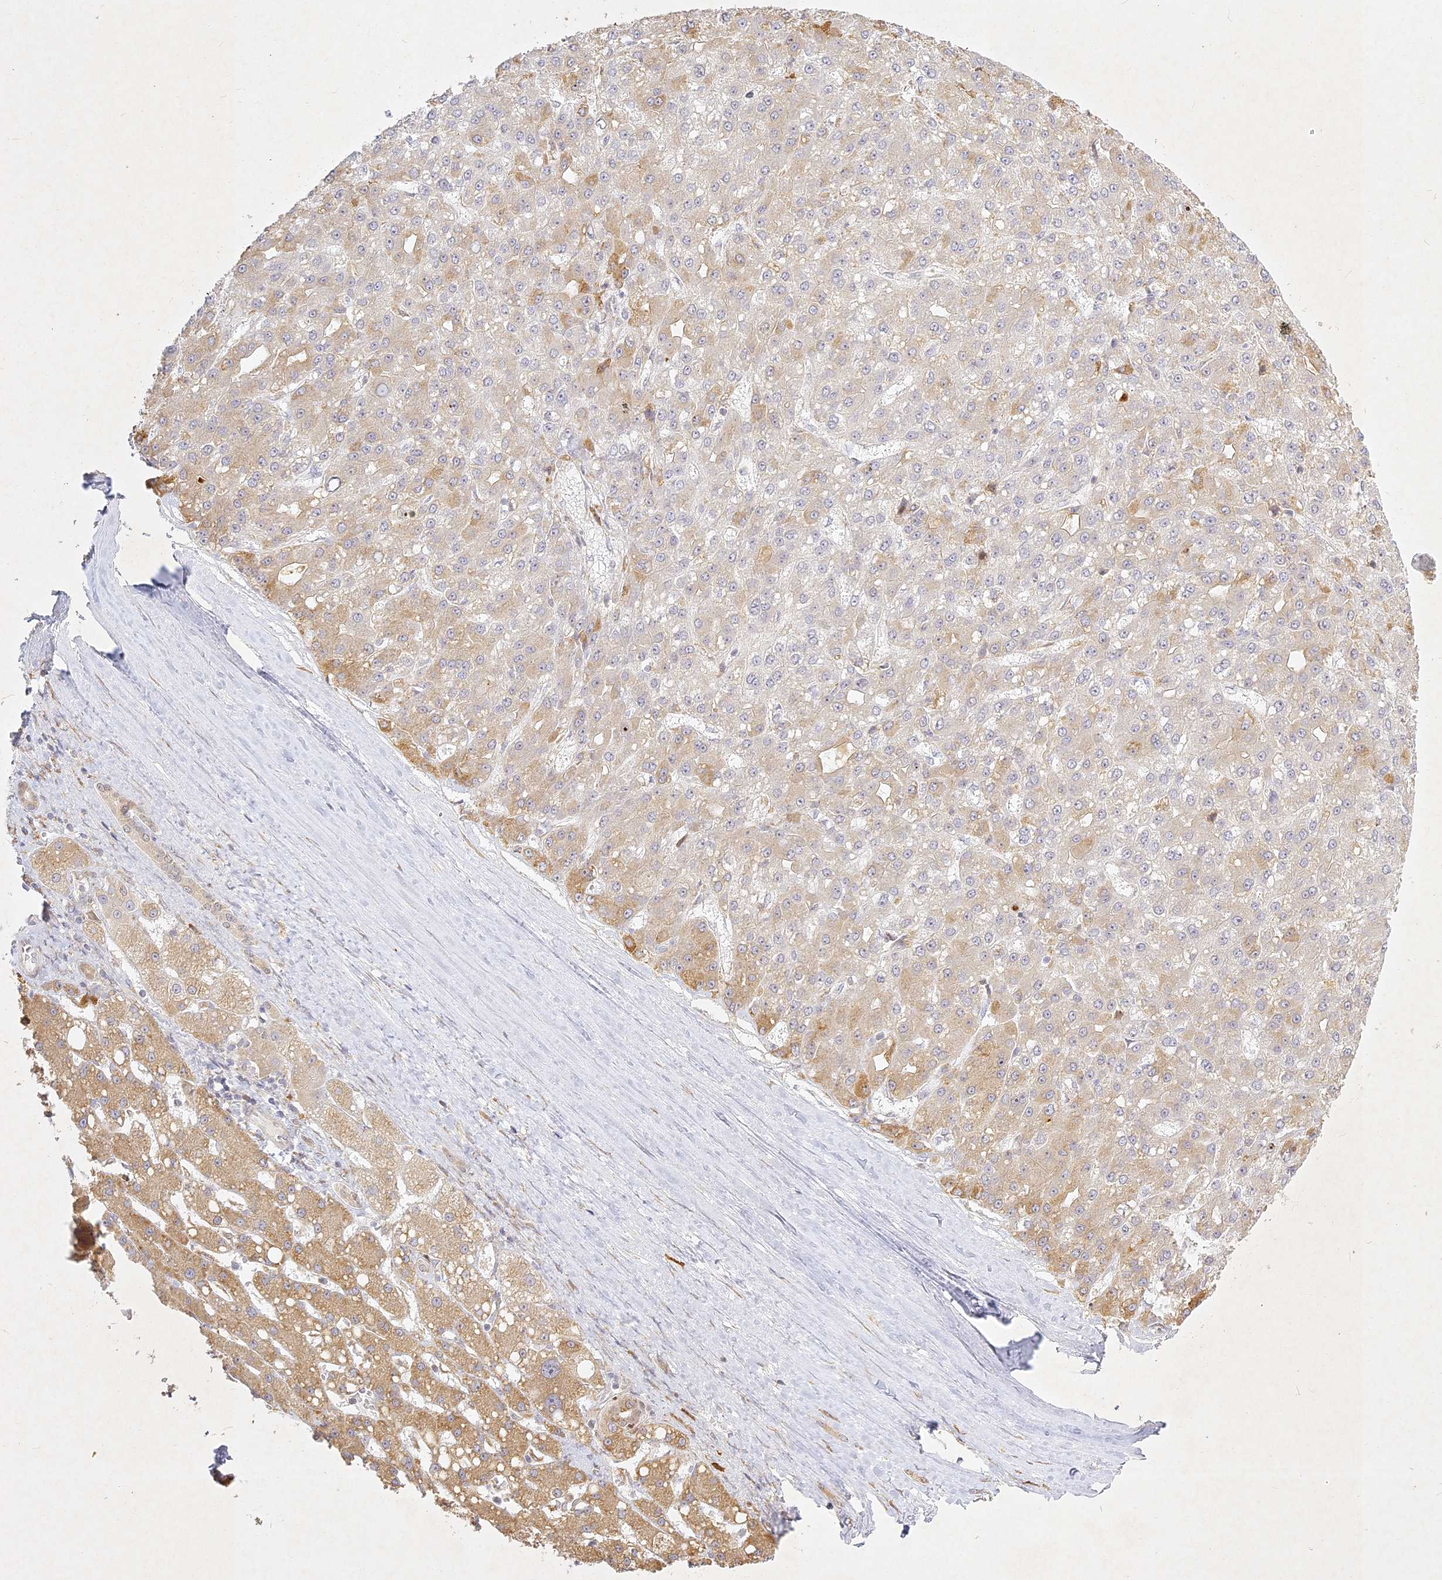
{"staining": {"intensity": "weak", "quantity": ">75%", "location": "cytoplasmic/membranous"}, "tissue": "liver cancer", "cell_type": "Tumor cells", "image_type": "cancer", "snomed": [{"axis": "morphology", "description": "Carcinoma, Hepatocellular, NOS"}, {"axis": "topography", "description": "Liver"}], "caption": "Weak cytoplasmic/membranous expression is identified in approximately >75% of tumor cells in liver hepatocellular carcinoma.", "gene": "SLC30A5", "patient": {"sex": "male", "age": 67}}